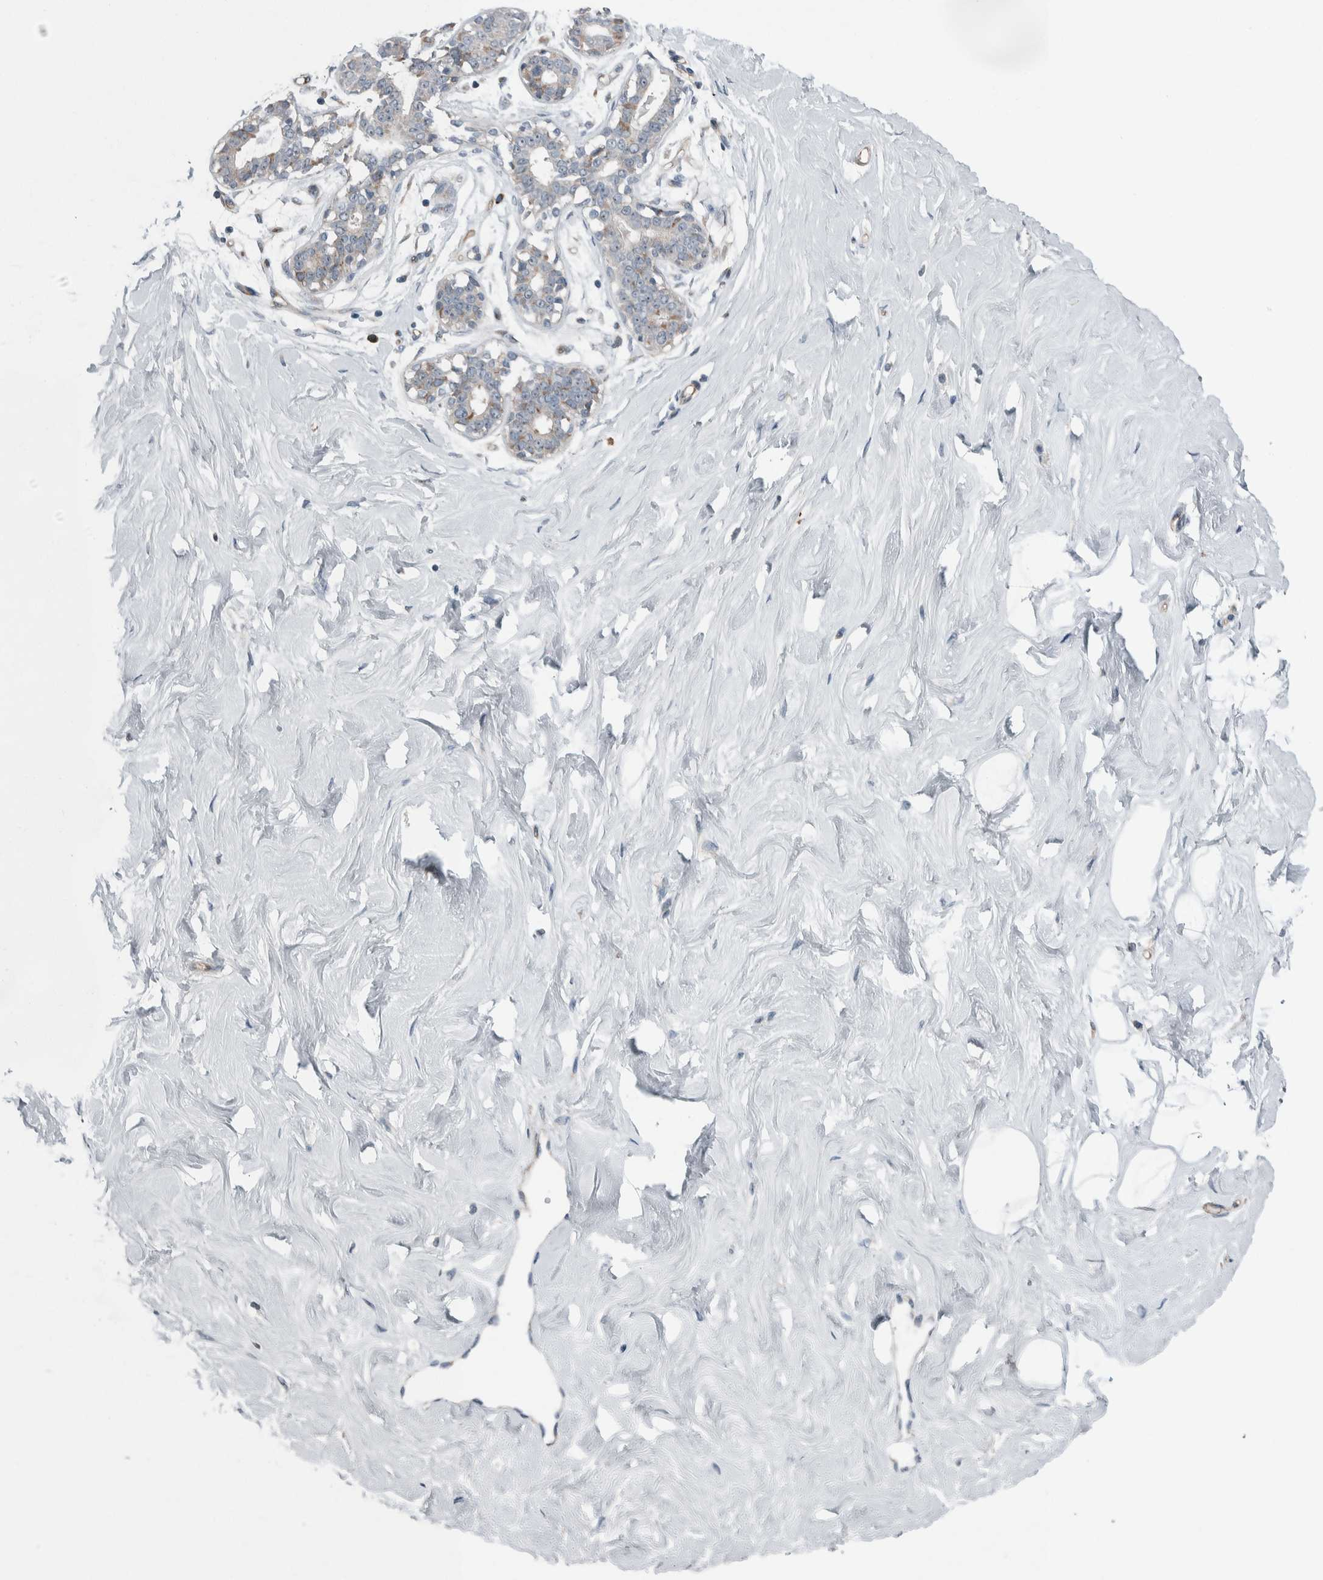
{"staining": {"intensity": "negative", "quantity": "none", "location": "none"}, "tissue": "breast", "cell_type": "Adipocytes", "image_type": "normal", "snomed": [{"axis": "morphology", "description": "Normal tissue, NOS"}, {"axis": "topography", "description": "Breast"}], "caption": "Immunohistochemistry (IHC) micrograph of unremarkable breast: human breast stained with DAB (3,3'-diaminobenzidine) shows no significant protein expression in adipocytes. Brightfield microscopy of immunohistochemistry (IHC) stained with DAB (3,3'-diaminobenzidine) (brown) and hematoxylin (blue), captured at high magnification.", "gene": "USP25", "patient": {"sex": "female", "age": 23}}